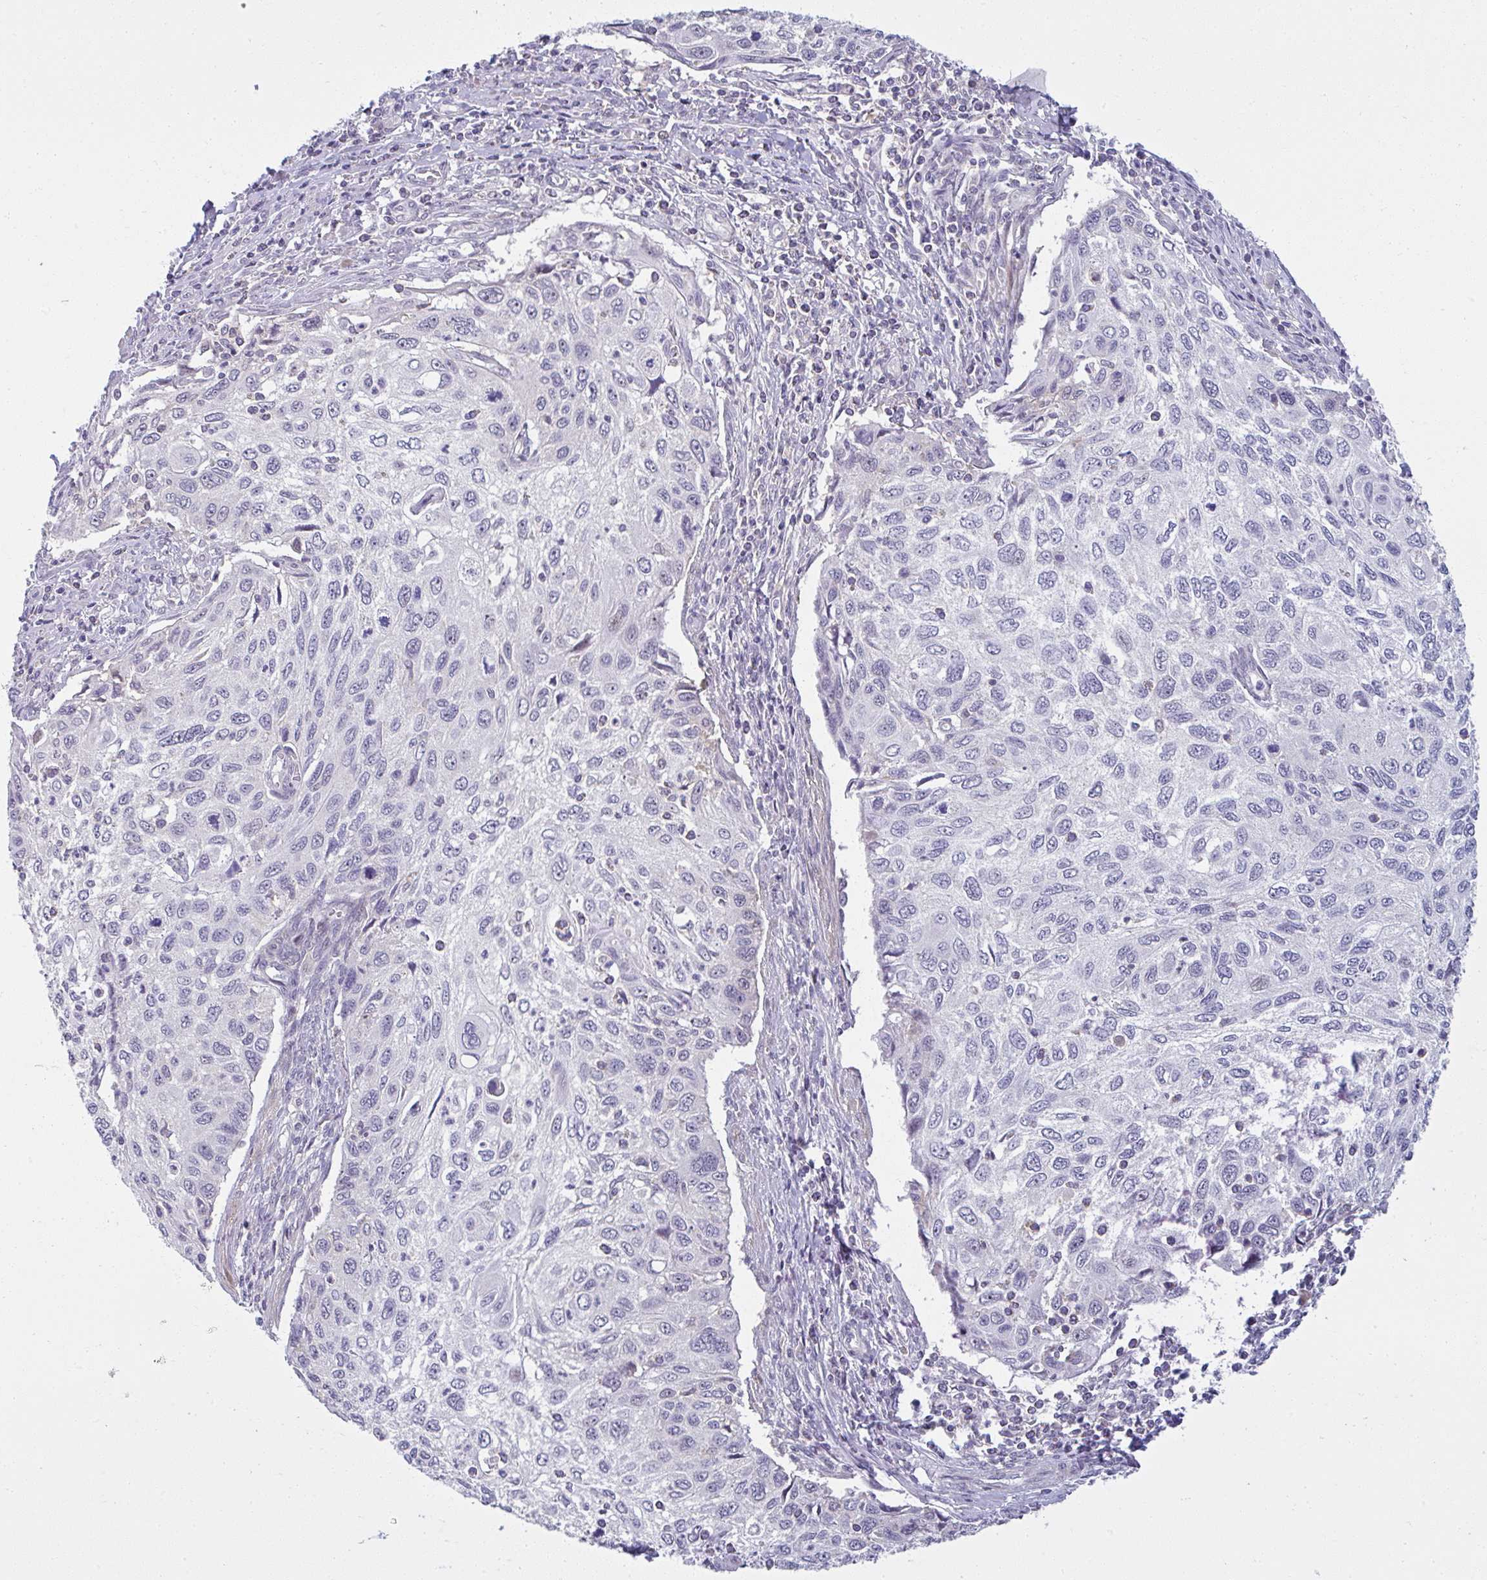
{"staining": {"intensity": "negative", "quantity": "none", "location": "none"}, "tissue": "cervical cancer", "cell_type": "Tumor cells", "image_type": "cancer", "snomed": [{"axis": "morphology", "description": "Squamous cell carcinoma, NOS"}, {"axis": "topography", "description": "Cervix"}], "caption": "IHC of human cervical cancer (squamous cell carcinoma) exhibits no expression in tumor cells. (DAB (3,3'-diaminobenzidine) immunohistochemistry, high magnification).", "gene": "PPFIA4", "patient": {"sex": "female", "age": 70}}